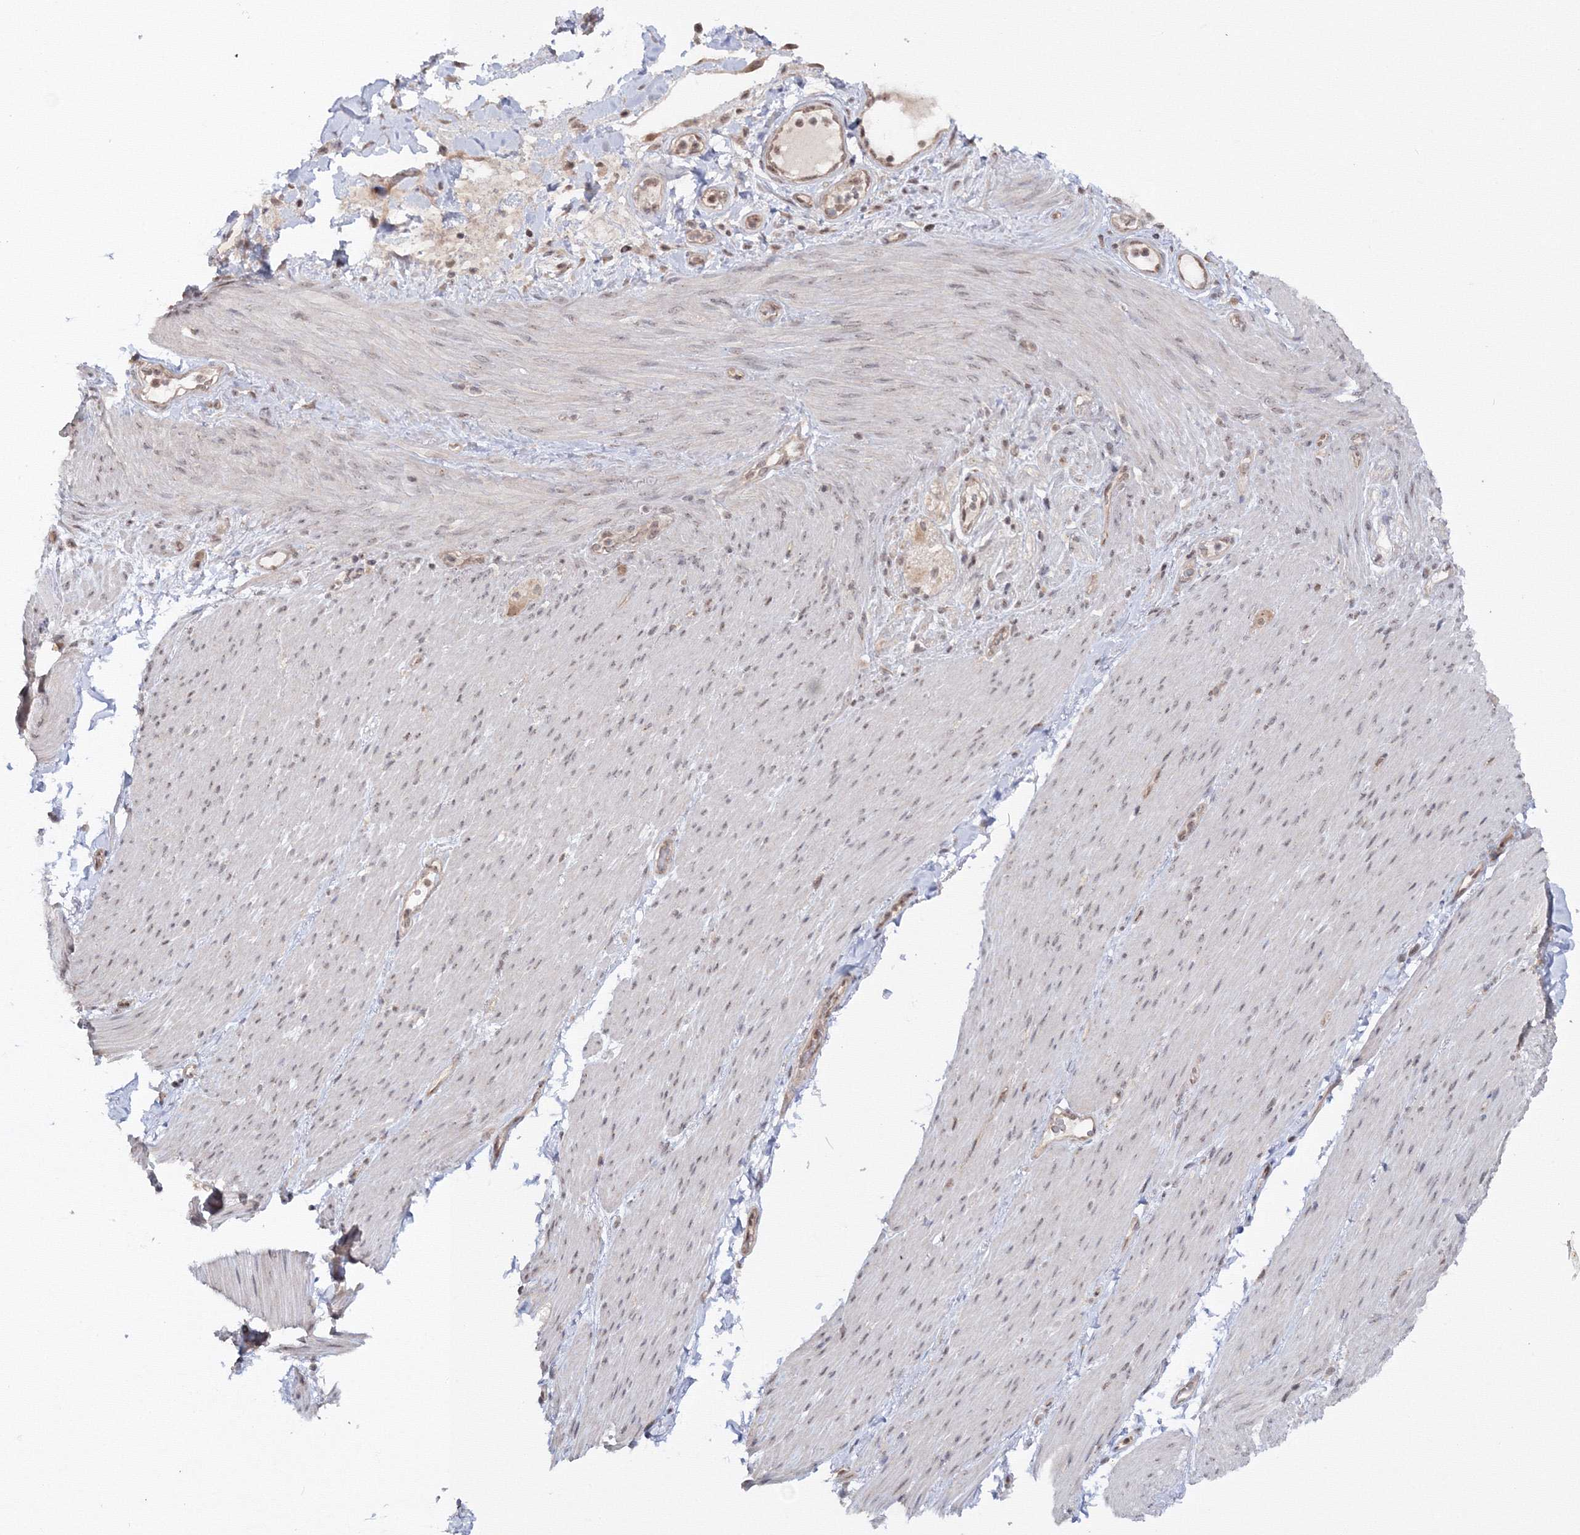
{"staining": {"intensity": "negative", "quantity": "none", "location": "none"}, "tissue": "adipose tissue", "cell_type": "Adipocytes", "image_type": "normal", "snomed": [{"axis": "morphology", "description": "Normal tissue, NOS"}, {"axis": "topography", "description": "Colon"}, {"axis": "topography", "description": "Peripheral nerve tissue"}], "caption": "This is a photomicrograph of immunohistochemistry (IHC) staining of normal adipose tissue, which shows no positivity in adipocytes.", "gene": "ZFAND6", "patient": {"sex": "female", "age": 61}}